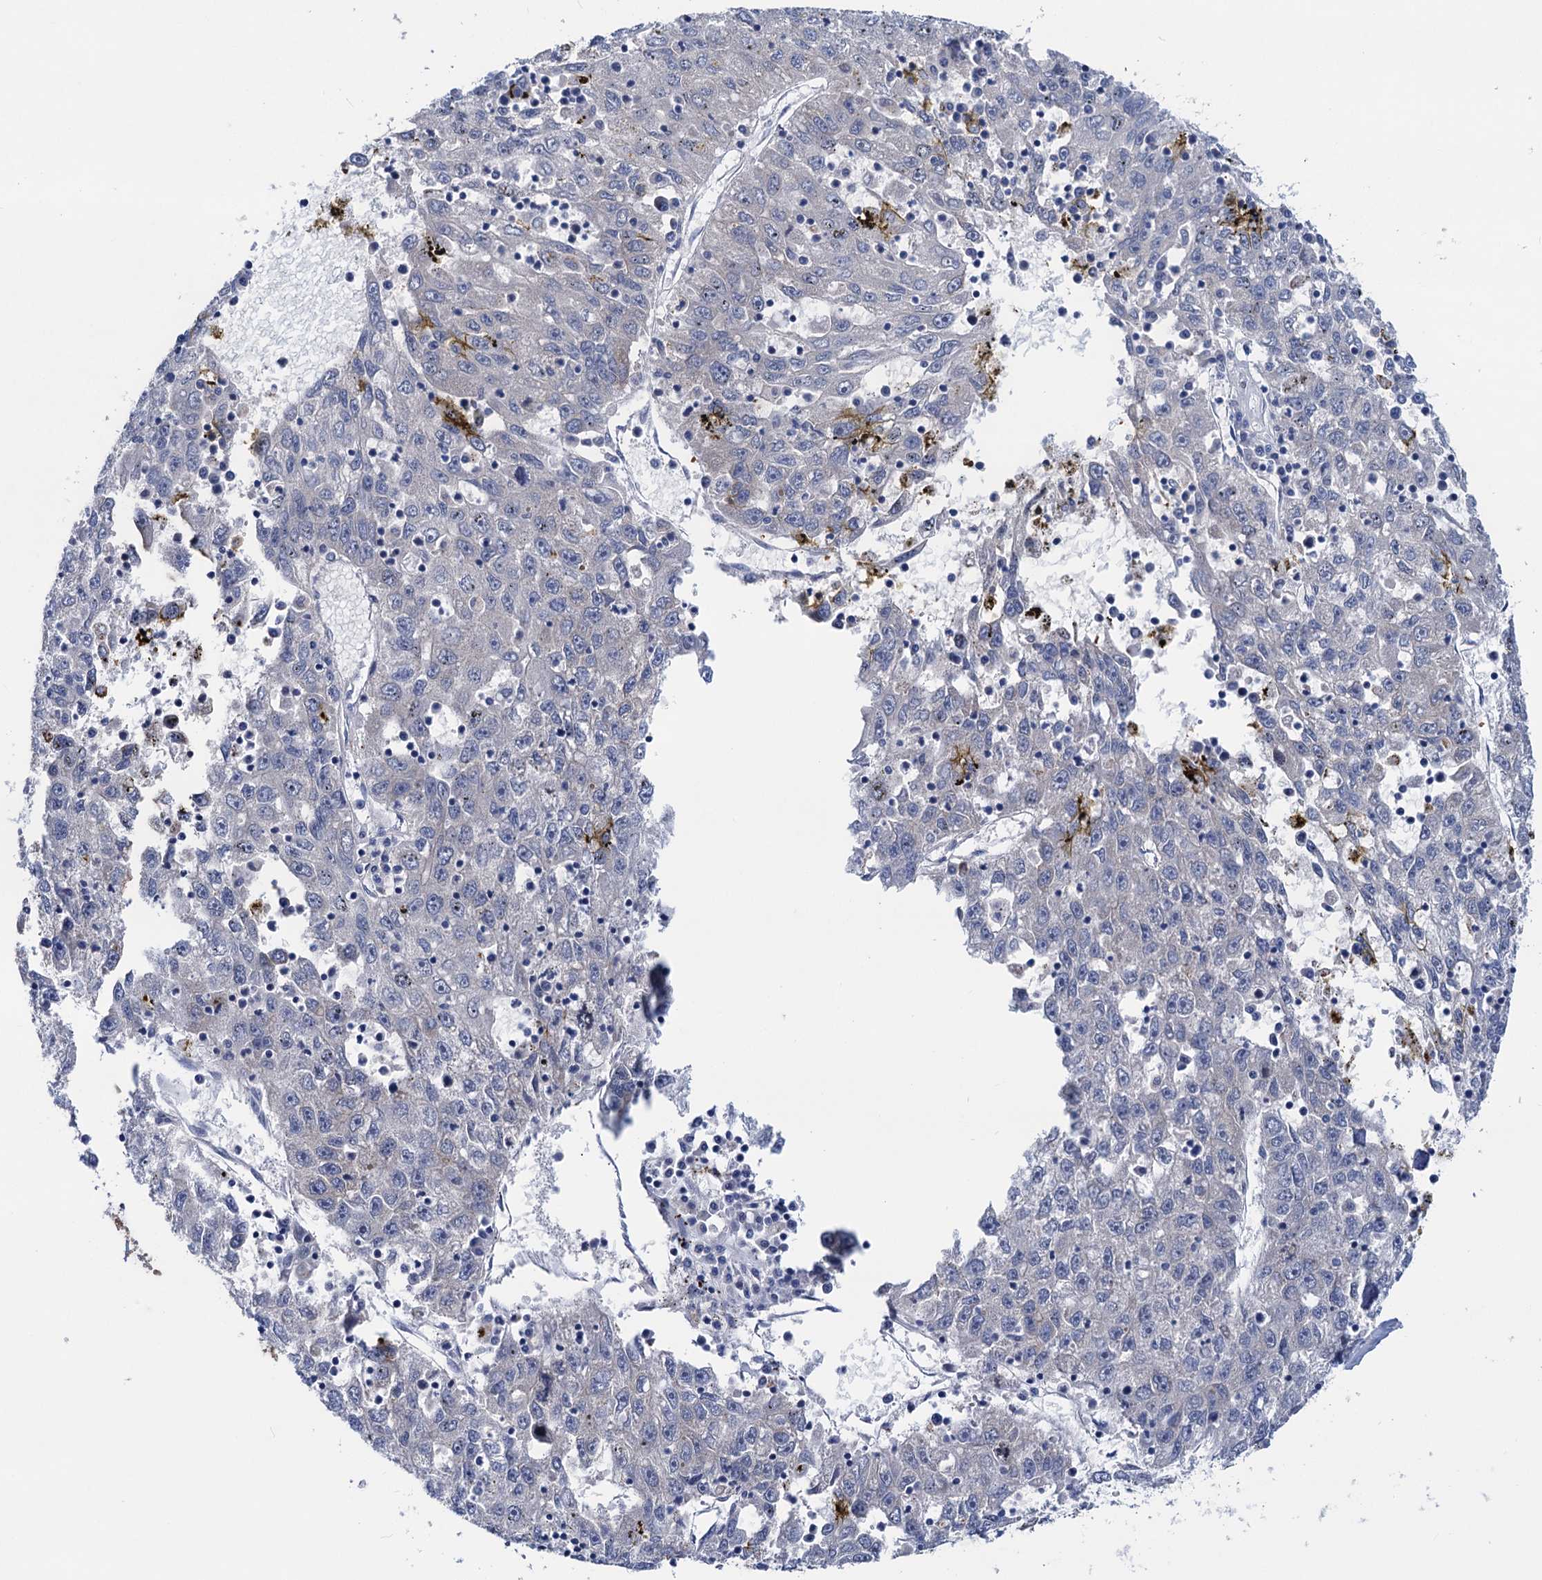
{"staining": {"intensity": "negative", "quantity": "none", "location": "none"}, "tissue": "liver cancer", "cell_type": "Tumor cells", "image_type": "cancer", "snomed": [{"axis": "morphology", "description": "Carcinoma, Hepatocellular, NOS"}, {"axis": "topography", "description": "Liver"}], "caption": "Tumor cells are negative for brown protein staining in liver hepatocellular carcinoma.", "gene": "ZNRD2", "patient": {"sex": "male", "age": 49}}